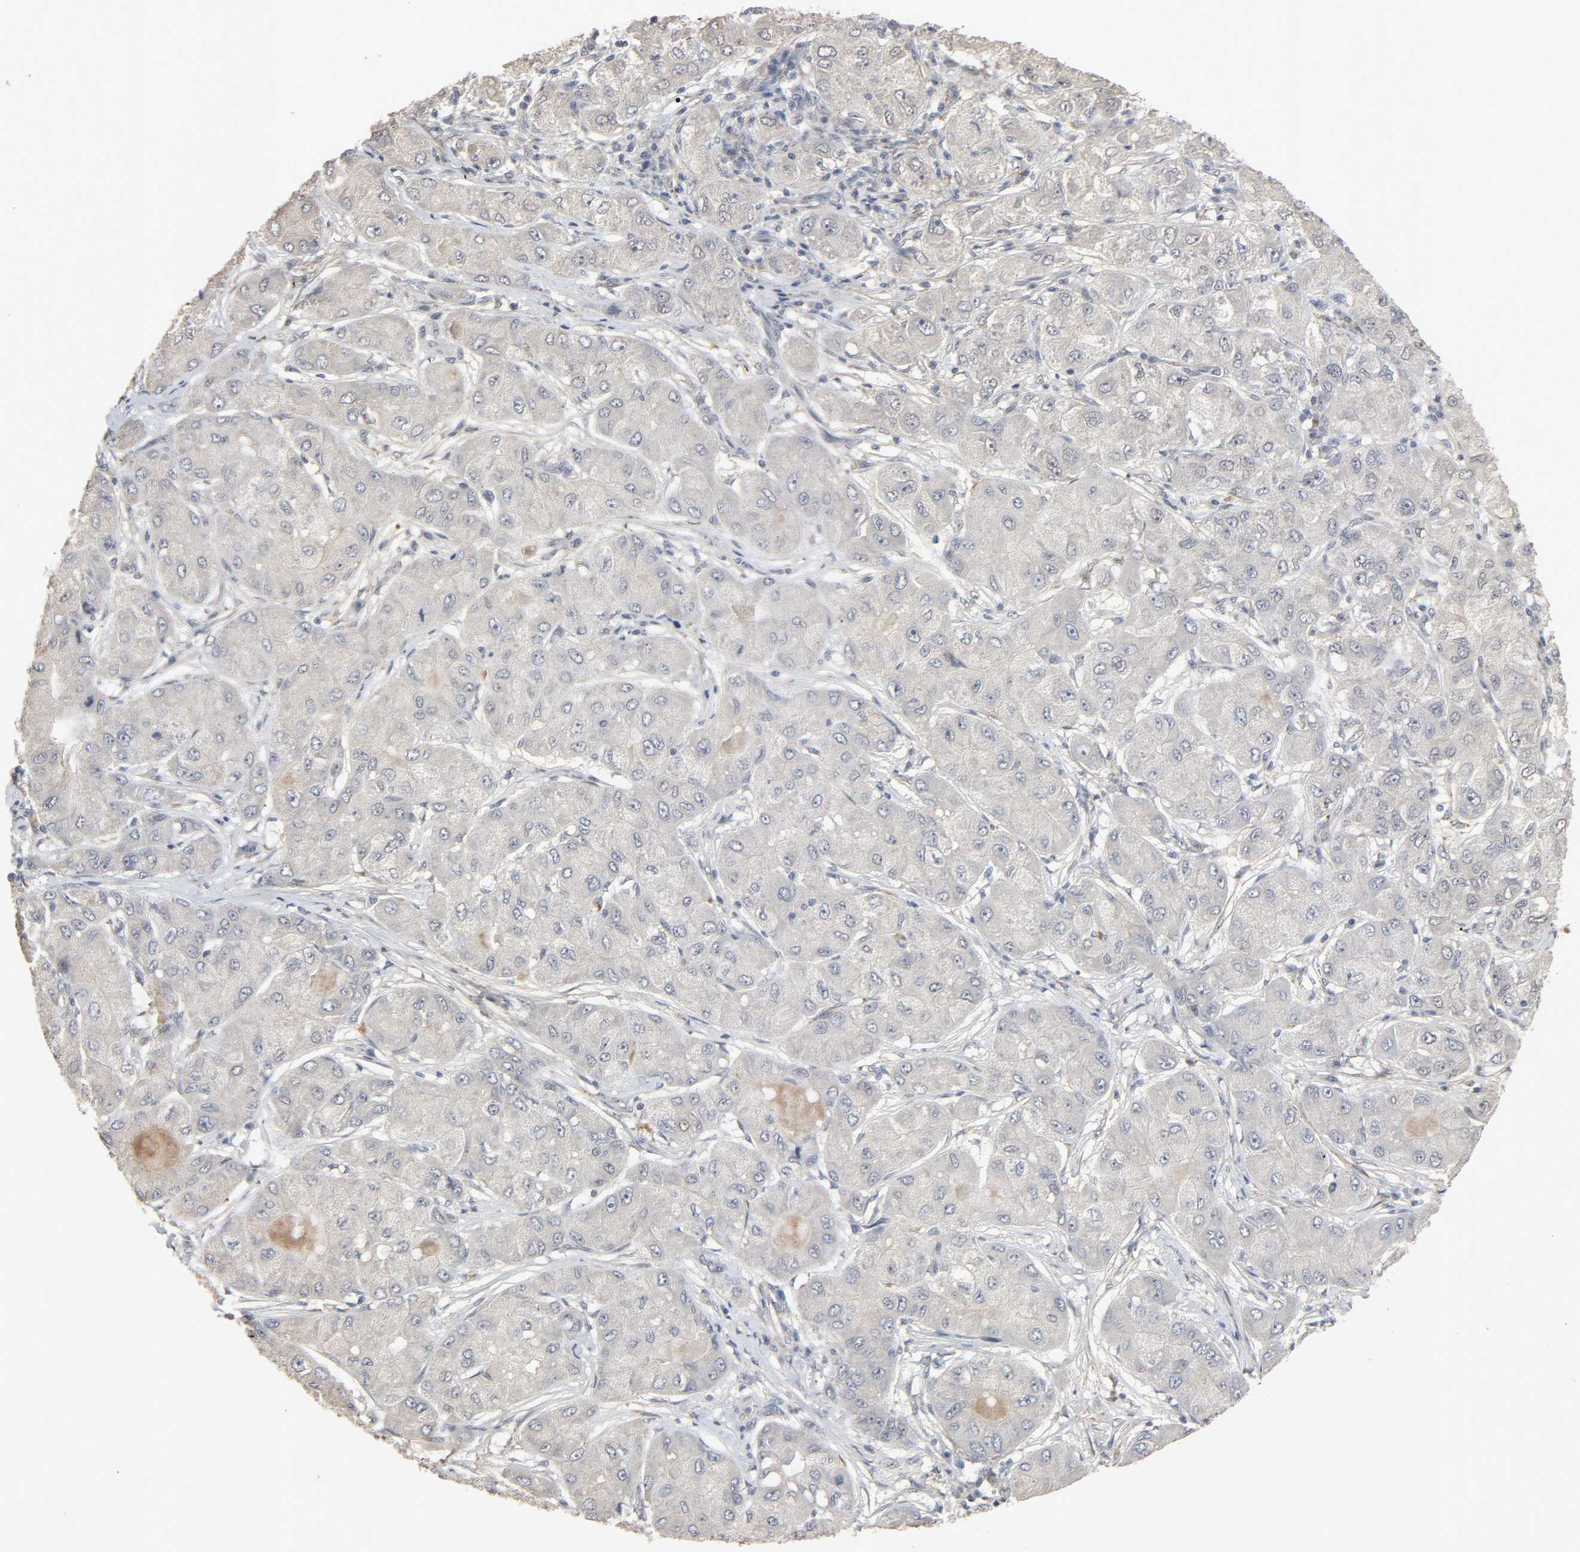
{"staining": {"intensity": "negative", "quantity": "none", "location": "none"}, "tissue": "liver cancer", "cell_type": "Tumor cells", "image_type": "cancer", "snomed": [{"axis": "morphology", "description": "Carcinoma, Hepatocellular, NOS"}, {"axis": "topography", "description": "Liver"}], "caption": "This is a photomicrograph of immunohistochemistry (IHC) staining of liver cancer (hepatocellular carcinoma), which shows no staining in tumor cells.", "gene": "ZNF222", "patient": {"sex": "male", "age": 80}}